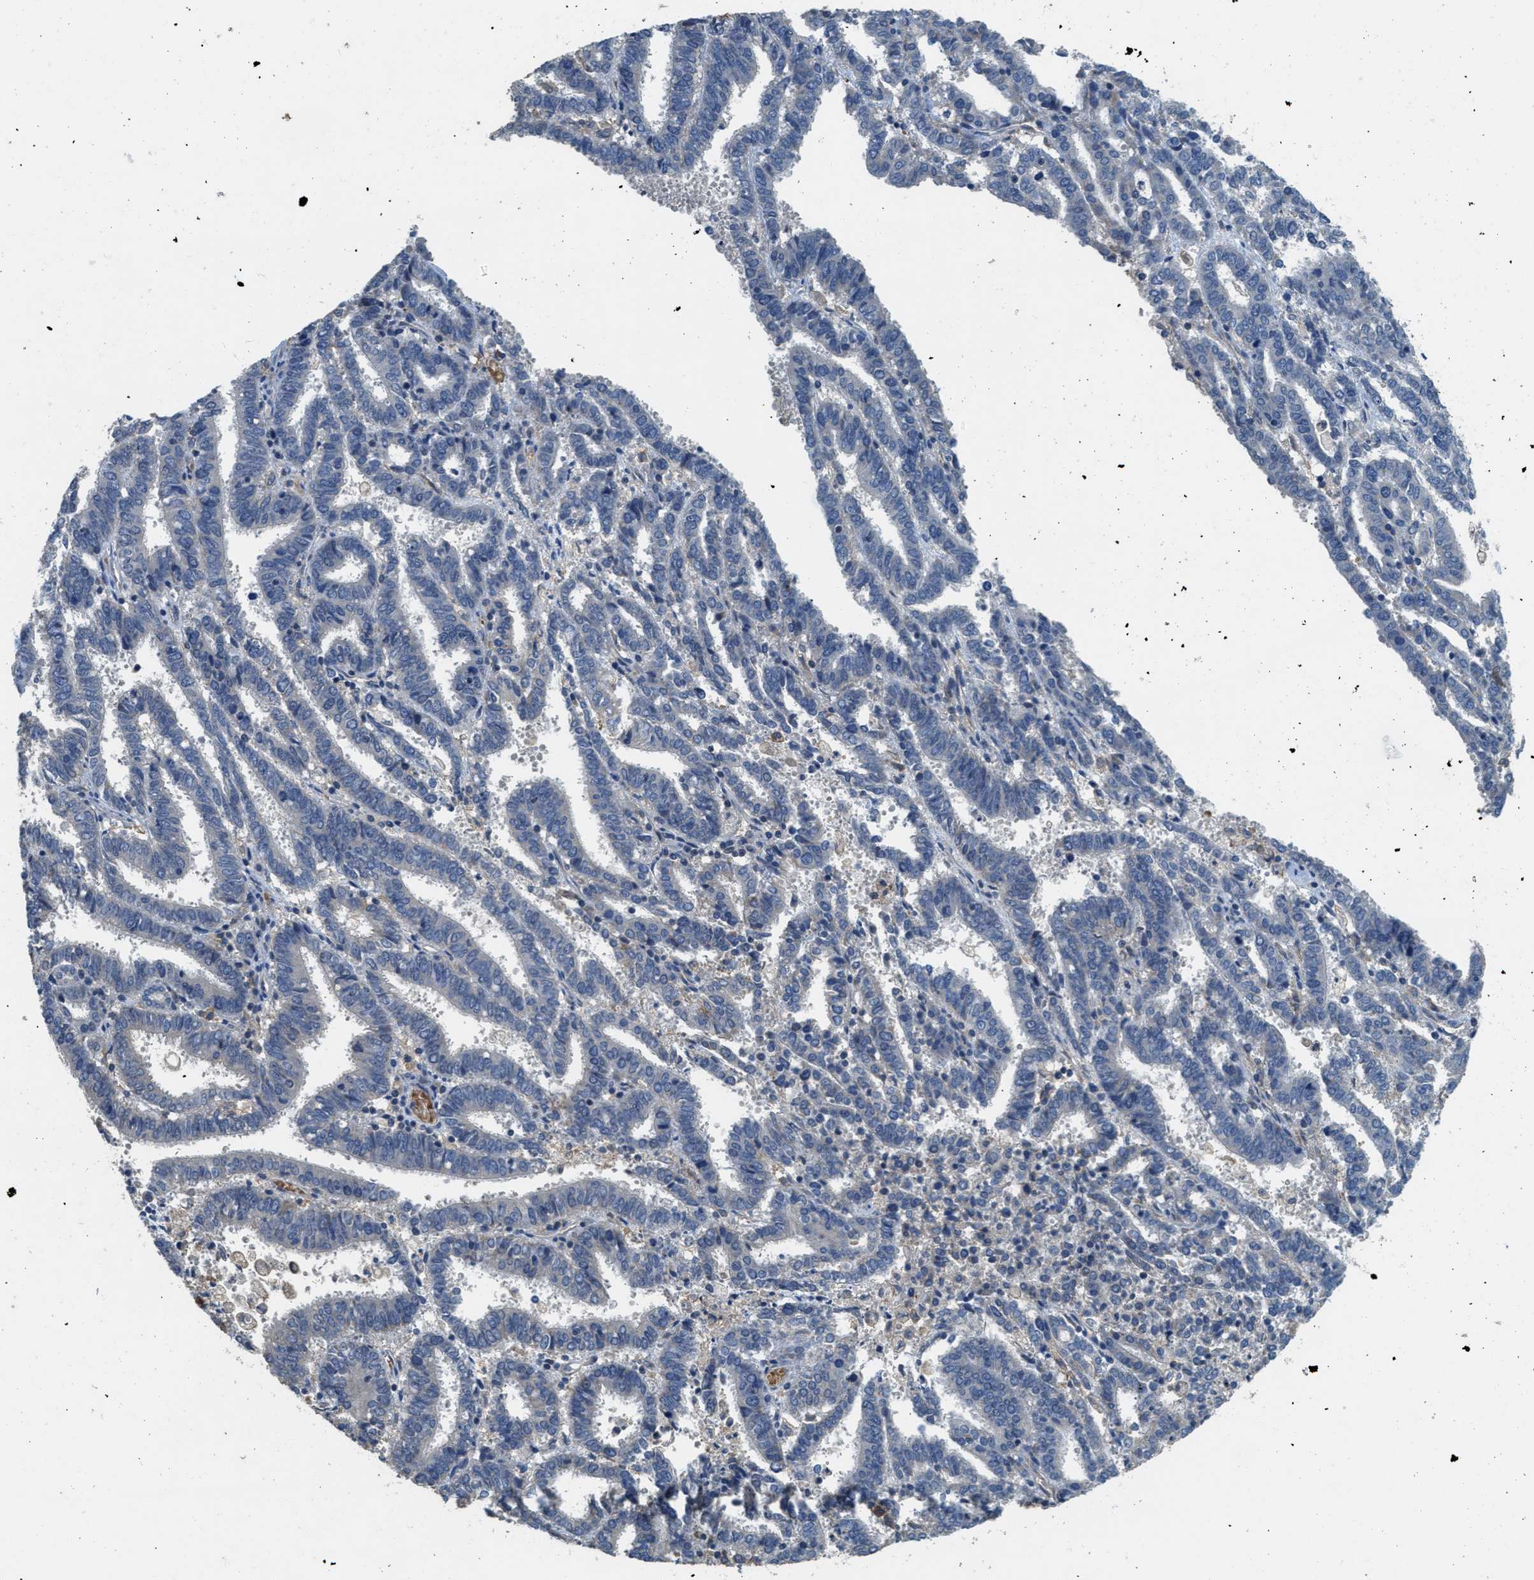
{"staining": {"intensity": "negative", "quantity": "none", "location": "none"}, "tissue": "endometrial cancer", "cell_type": "Tumor cells", "image_type": "cancer", "snomed": [{"axis": "morphology", "description": "Adenocarcinoma, NOS"}, {"axis": "topography", "description": "Uterus"}], "caption": "Immunohistochemical staining of adenocarcinoma (endometrial) exhibits no significant positivity in tumor cells.", "gene": "DGKE", "patient": {"sex": "female", "age": 83}}